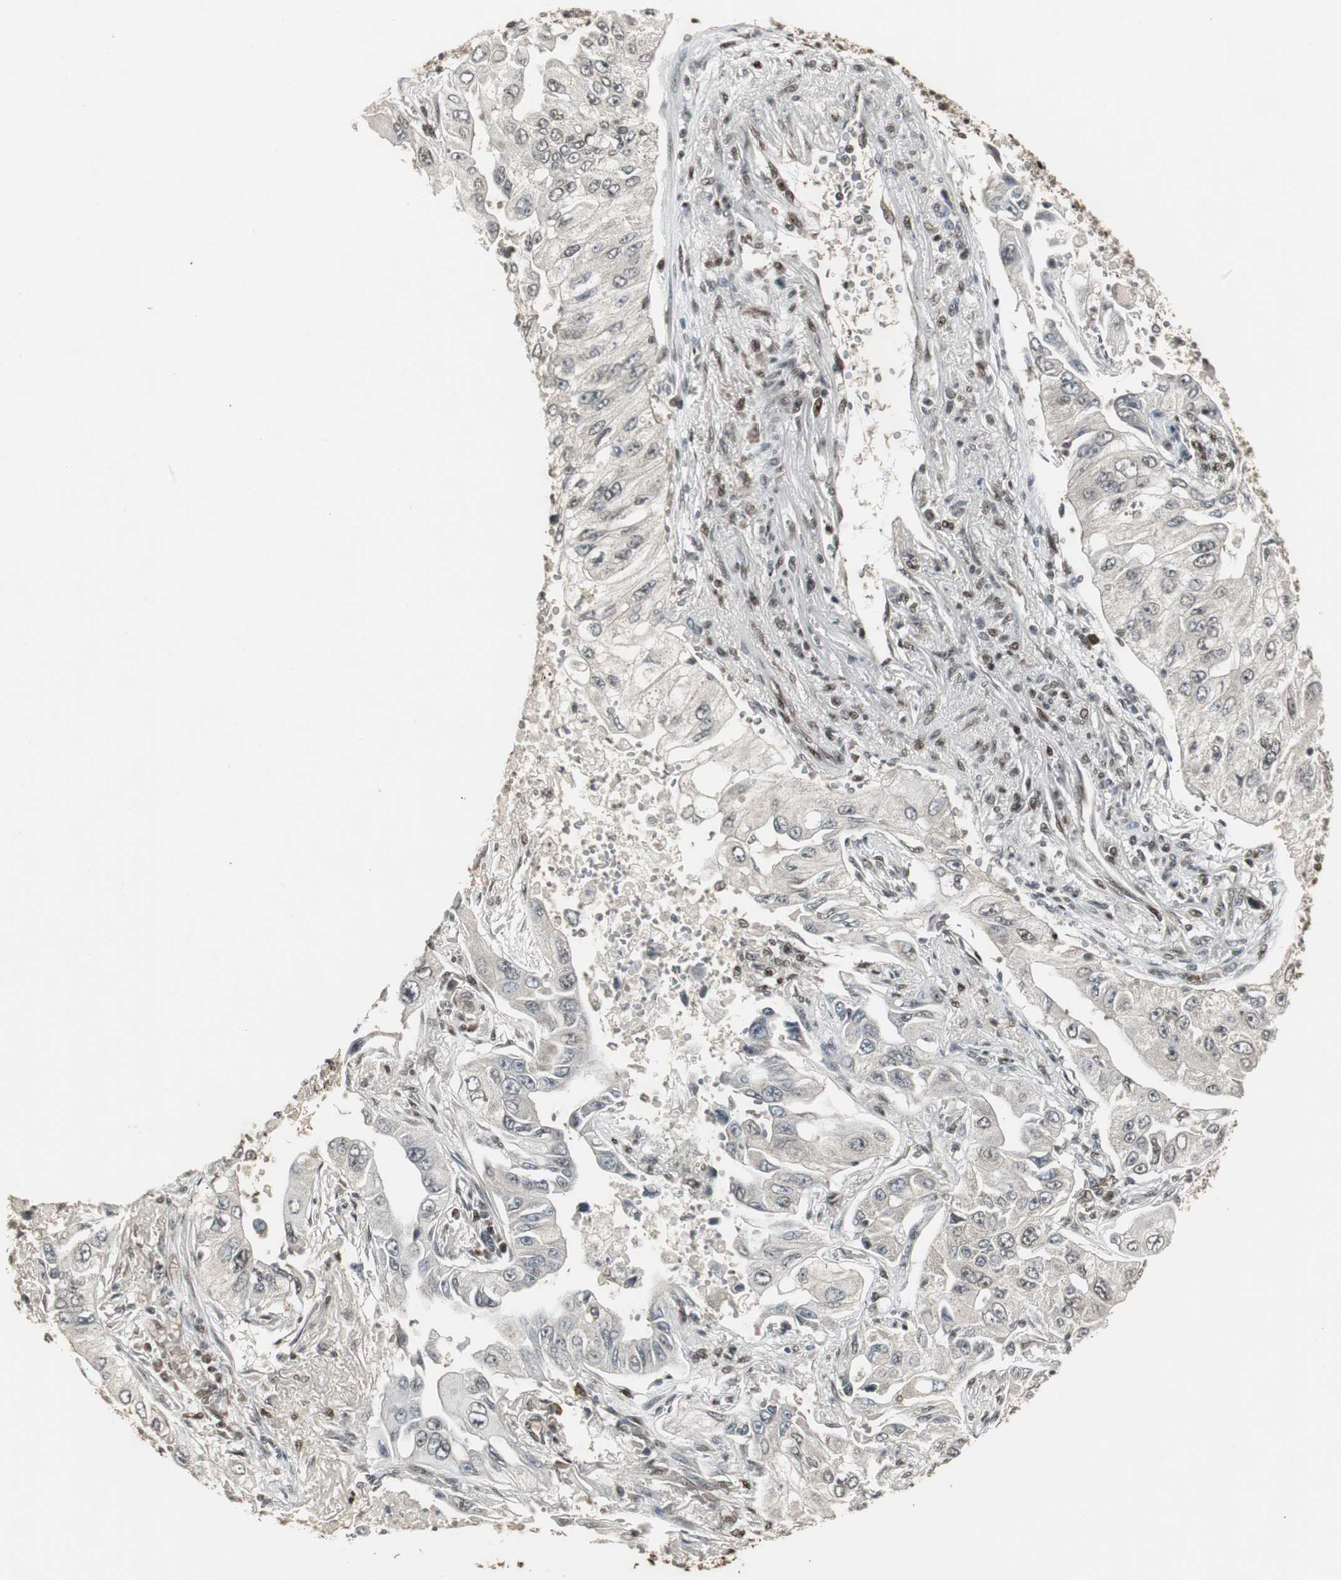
{"staining": {"intensity": "weak", "quantity": "<25%", "location": "nuclear"}, "tissue": "lung cancer", "cell_type": "Tumor cells", "image_type": "cancer", "snomed": [{"axis": "morphology", "description": "Adenocarcinoma, NOS"}, {"axis": "topography", "description": "Lung"}], "caption": "The immunohistochemistry histopathology image has no significant expression in tumor cells of lung adenocarcinoma tissue.", "gene": "TAF5", "patient": {"sex": "male", "age": 84}}